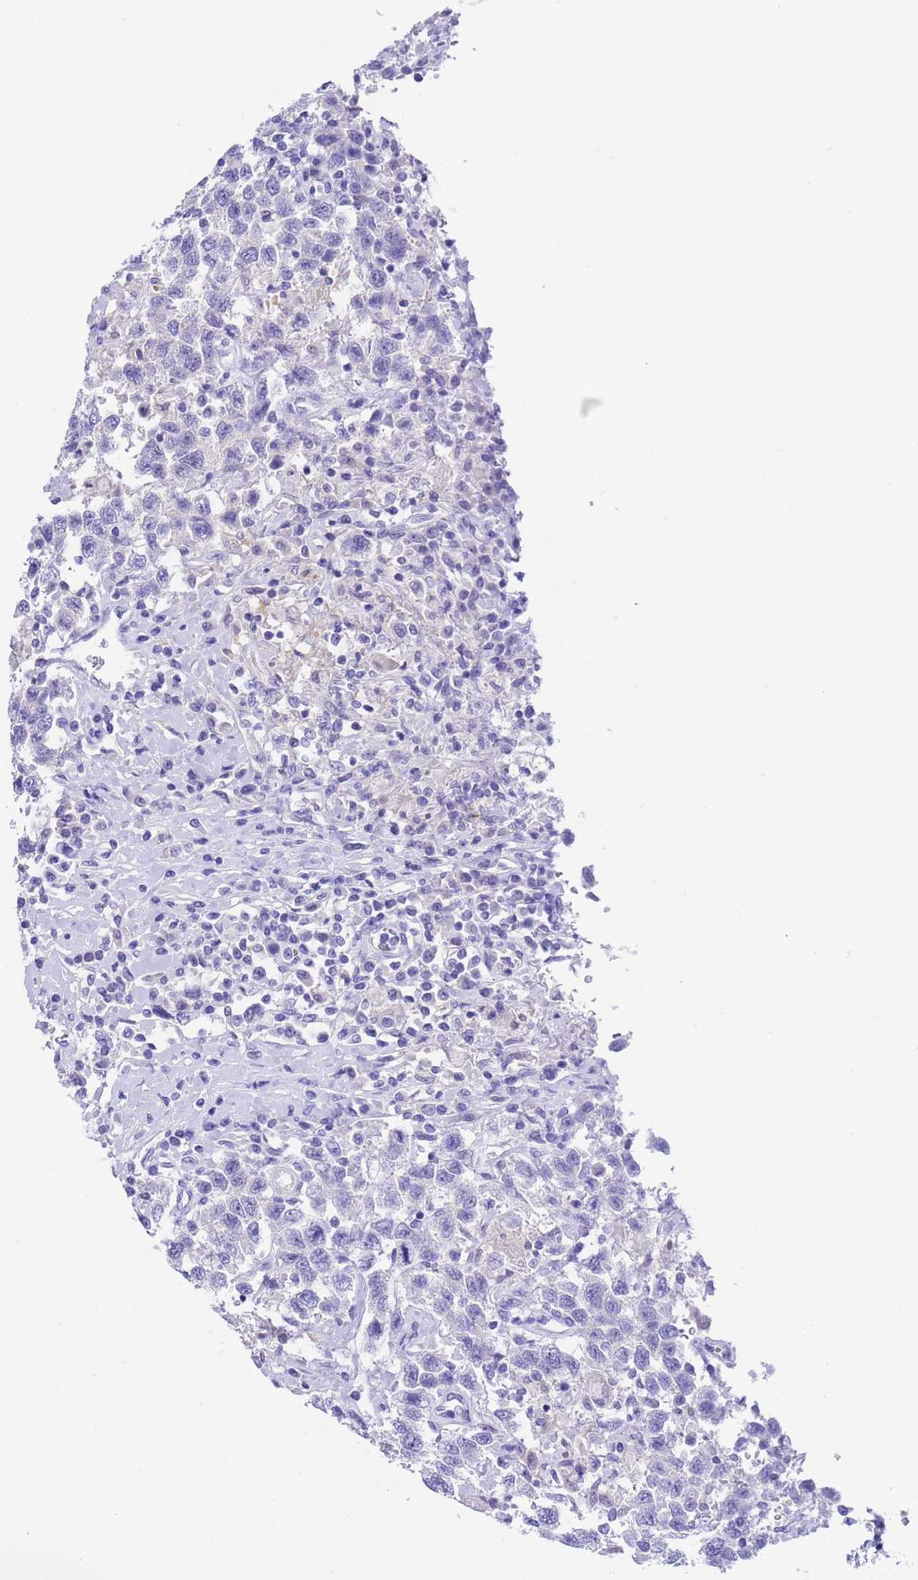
{"staining": {"intensity": "negative", "quantity": "none", "location": "none"}, "tissue": "testis cancer", "cell_type": "Tumor cells", "image_type": "cancer", "snomed": [{"axis": "morphology", "description": "Seminoma, NOS"}, {"axis": "topography", "description": "Testis"}], "caption": "A photomicrograph of testis seminoma stained for a protein exhibits no brown staining in tumor cells.", "gene": "USP38", "patient": {"sex": "male", "age": 41}}